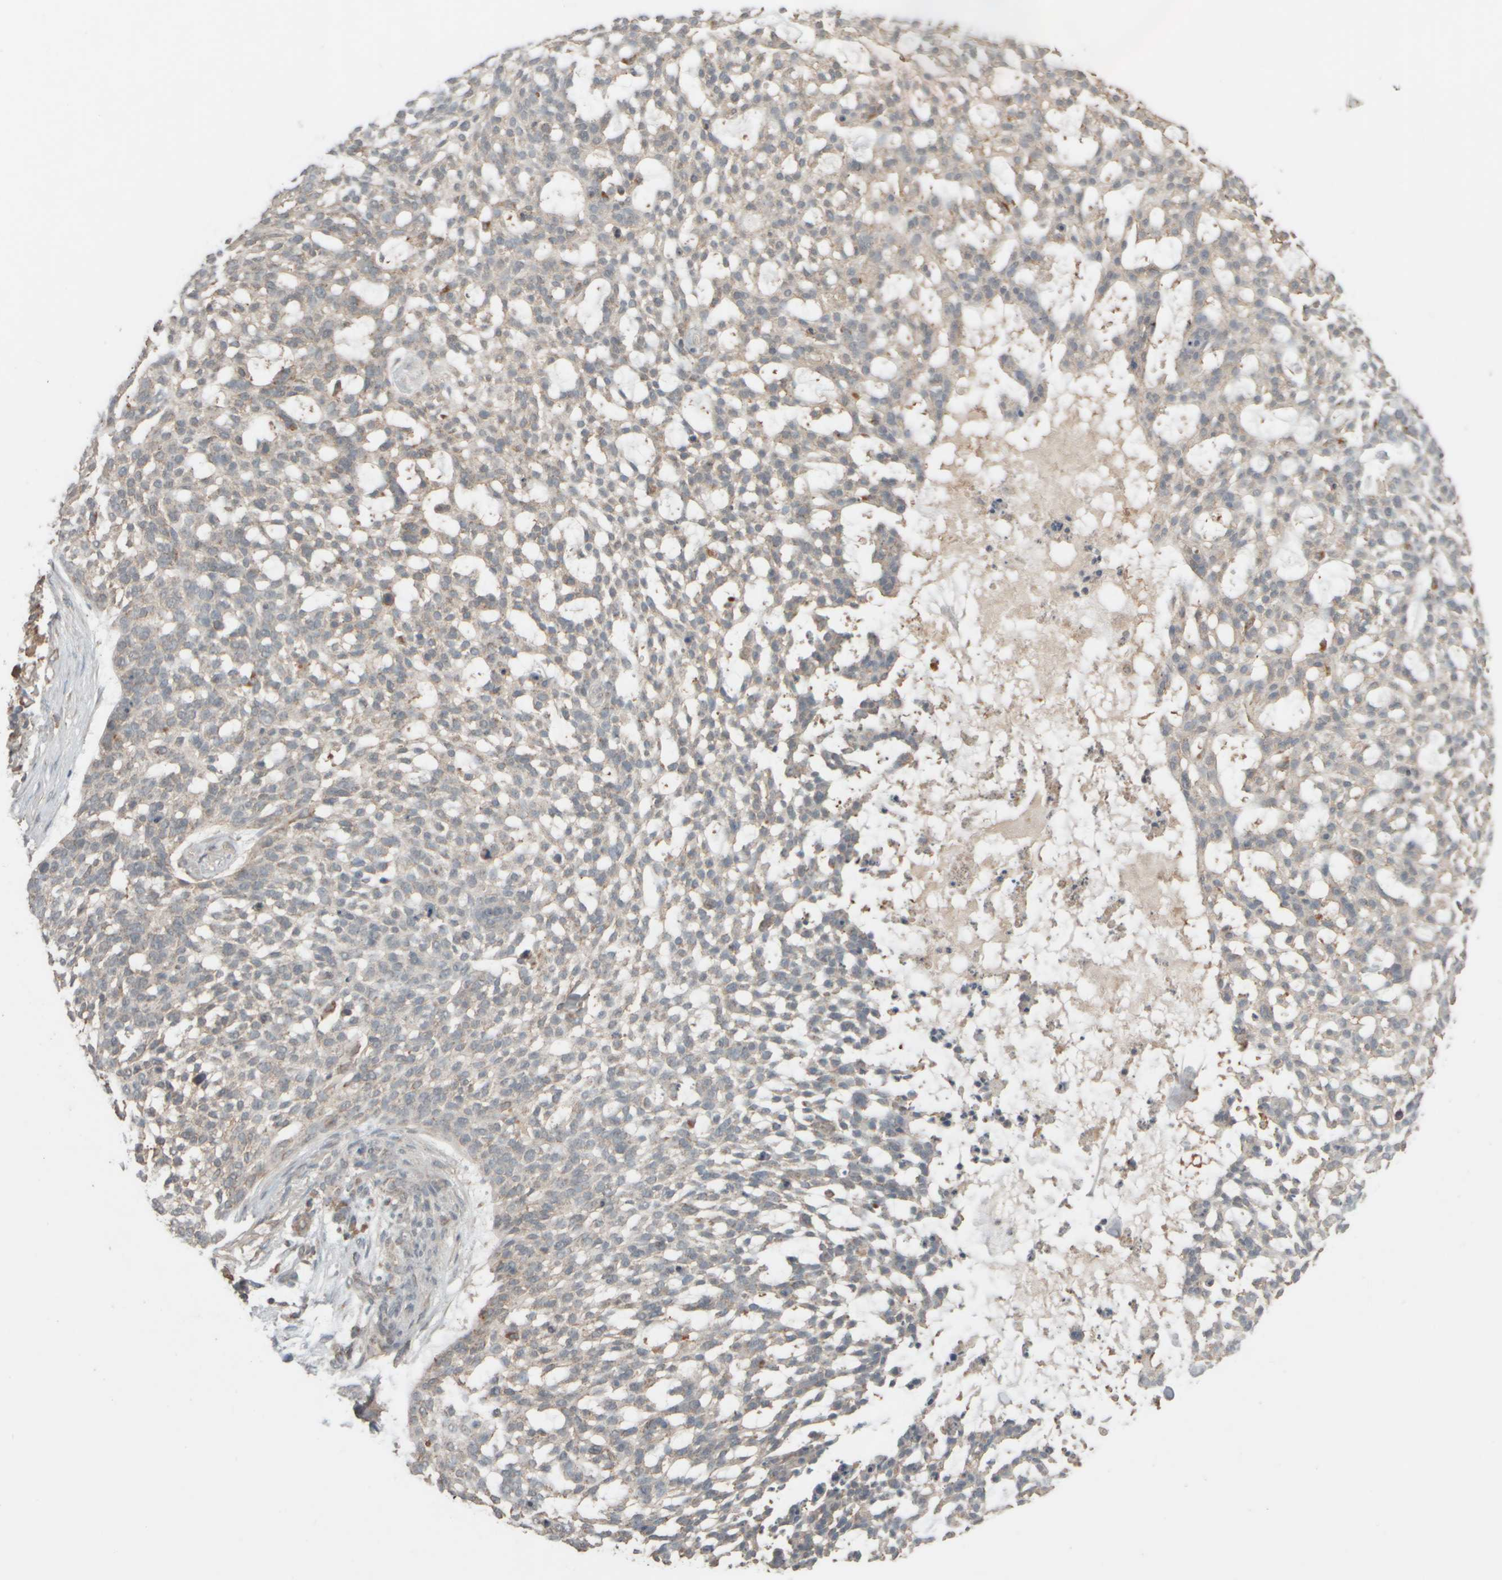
{"staining": {"intensity": "negative", "quantity": "none", "location": "none"}, "tissue": "skin cancer", "cell_type": "Tumor cells", "image_type": "cancer", "snomed": [{"axis": "morphology", "description": "Basal cell carcinoma"}, {"axis": "topography", "description": "Skin"}], "caption": "The IHC photomicrograph has no significant positivity in tumor cells of basal cell carcinoma (skin) tissue.", "gene": "EIF2B3", "patient": {"sex": "female", "age": 64}}